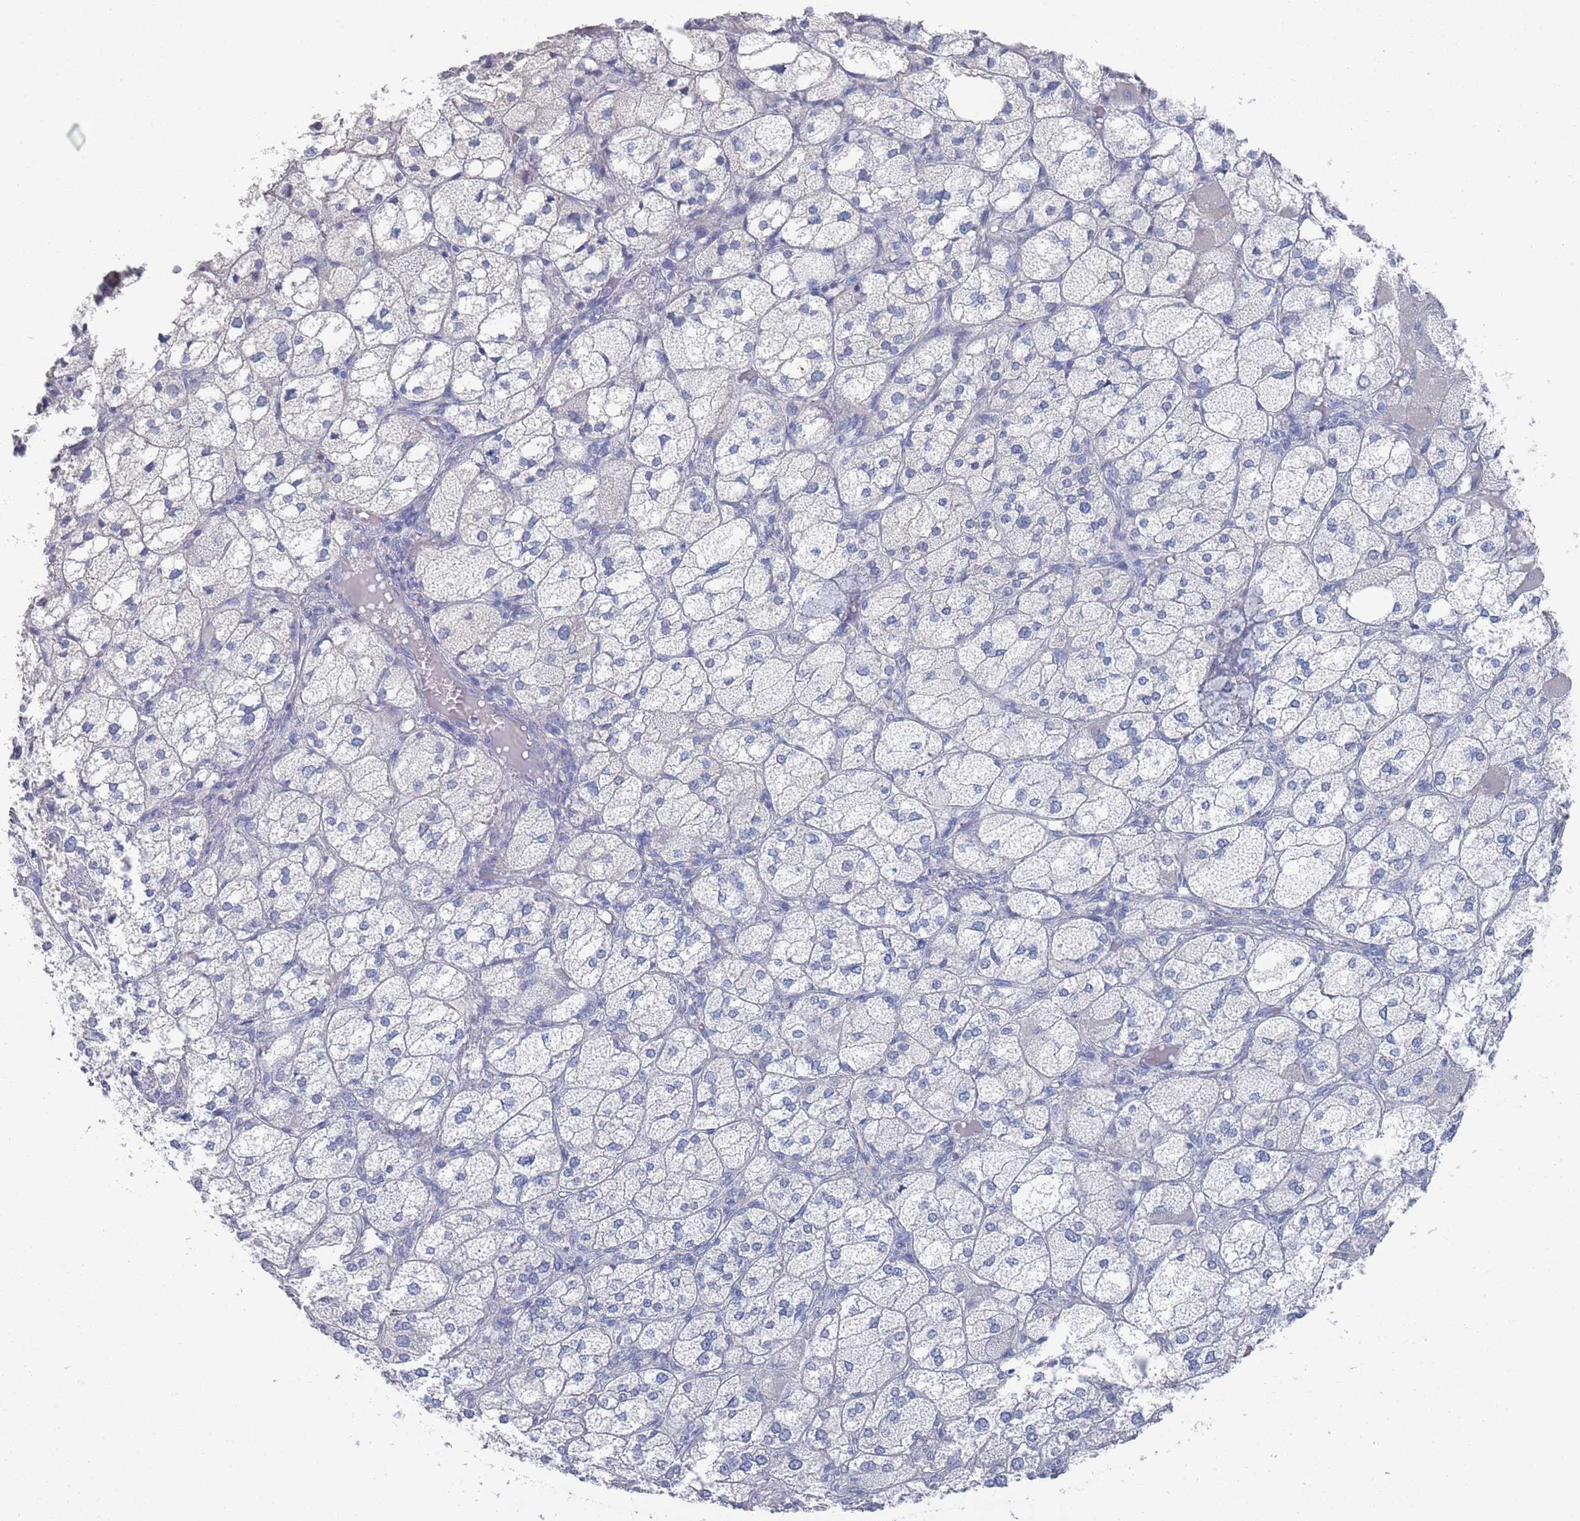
{"staining": {"intensity": "negative", "quantity": "none", "location": "none"}, "tissue": "adrenal gland", "cell_type": "Glandular cells", "image_type": "normal", "snomed": [{"axis": "morphology", "description": "Normal tissue, NOS"}, {"axis": "topography", "description": "Adrenal gland"}], "caption": "Protein analysis of unremarkable adrenal gland reveals no significant staining in glandular cells.", "gene": "TMCO3", "patient": {"sex": "female", "age": 61}}